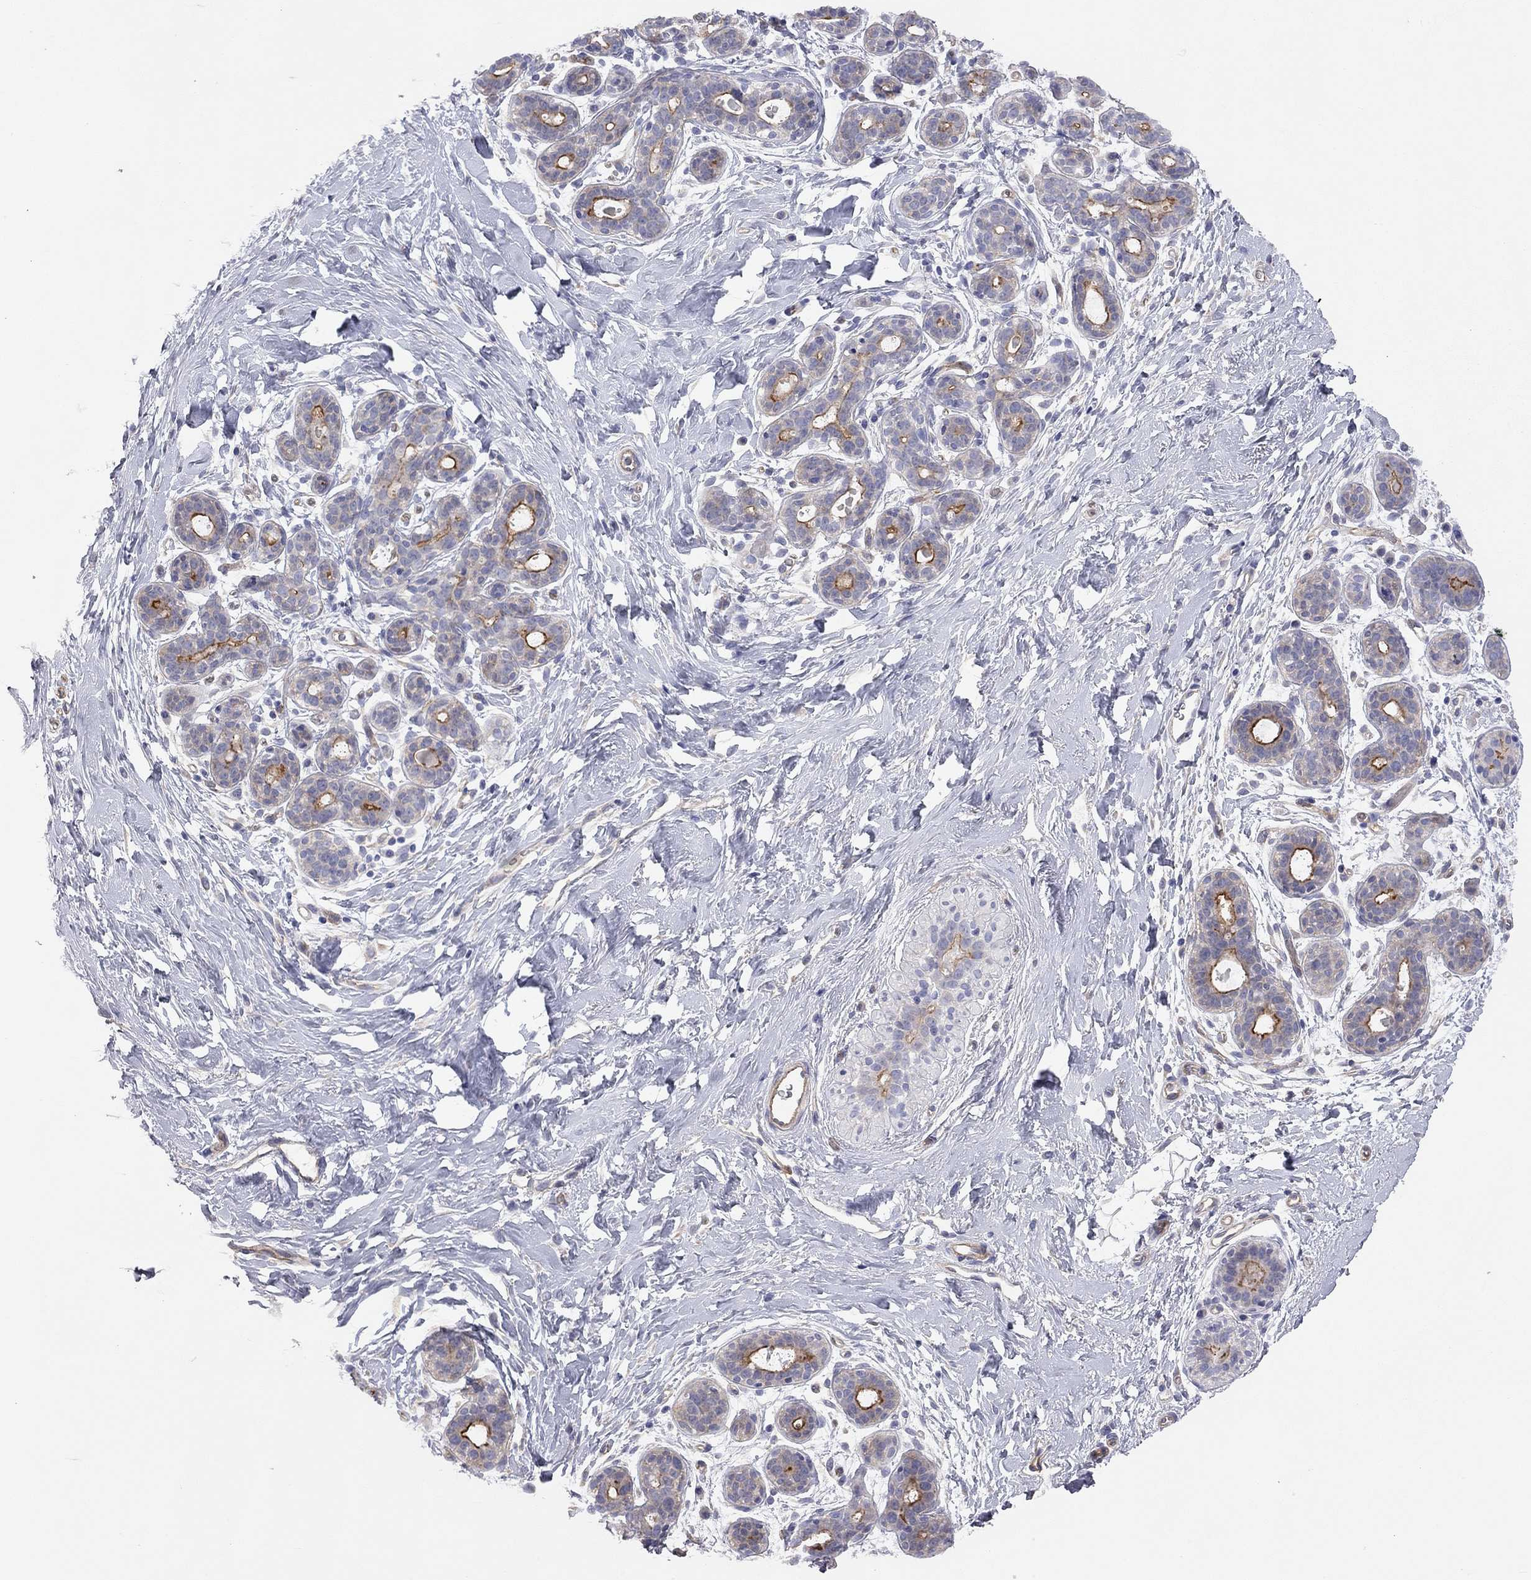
{"staining": {"intensity": "negative", "quantity": "none", "location": "none"}, "tissue": "breast", "cell_type": "Adipocytes", "image_type": "normal", "snomed": [{"axis": "morphology", "description": "Normal tissue, NOS"}, {"axis": "topography", "description": "Breast"}], "caption": "This is a histopathology image of immunohistochemistry staining of normal breast, which shows no staining in adipocytes.", "gene": "GPRC5B", "patient": {"sex": "female", "age": 43}}